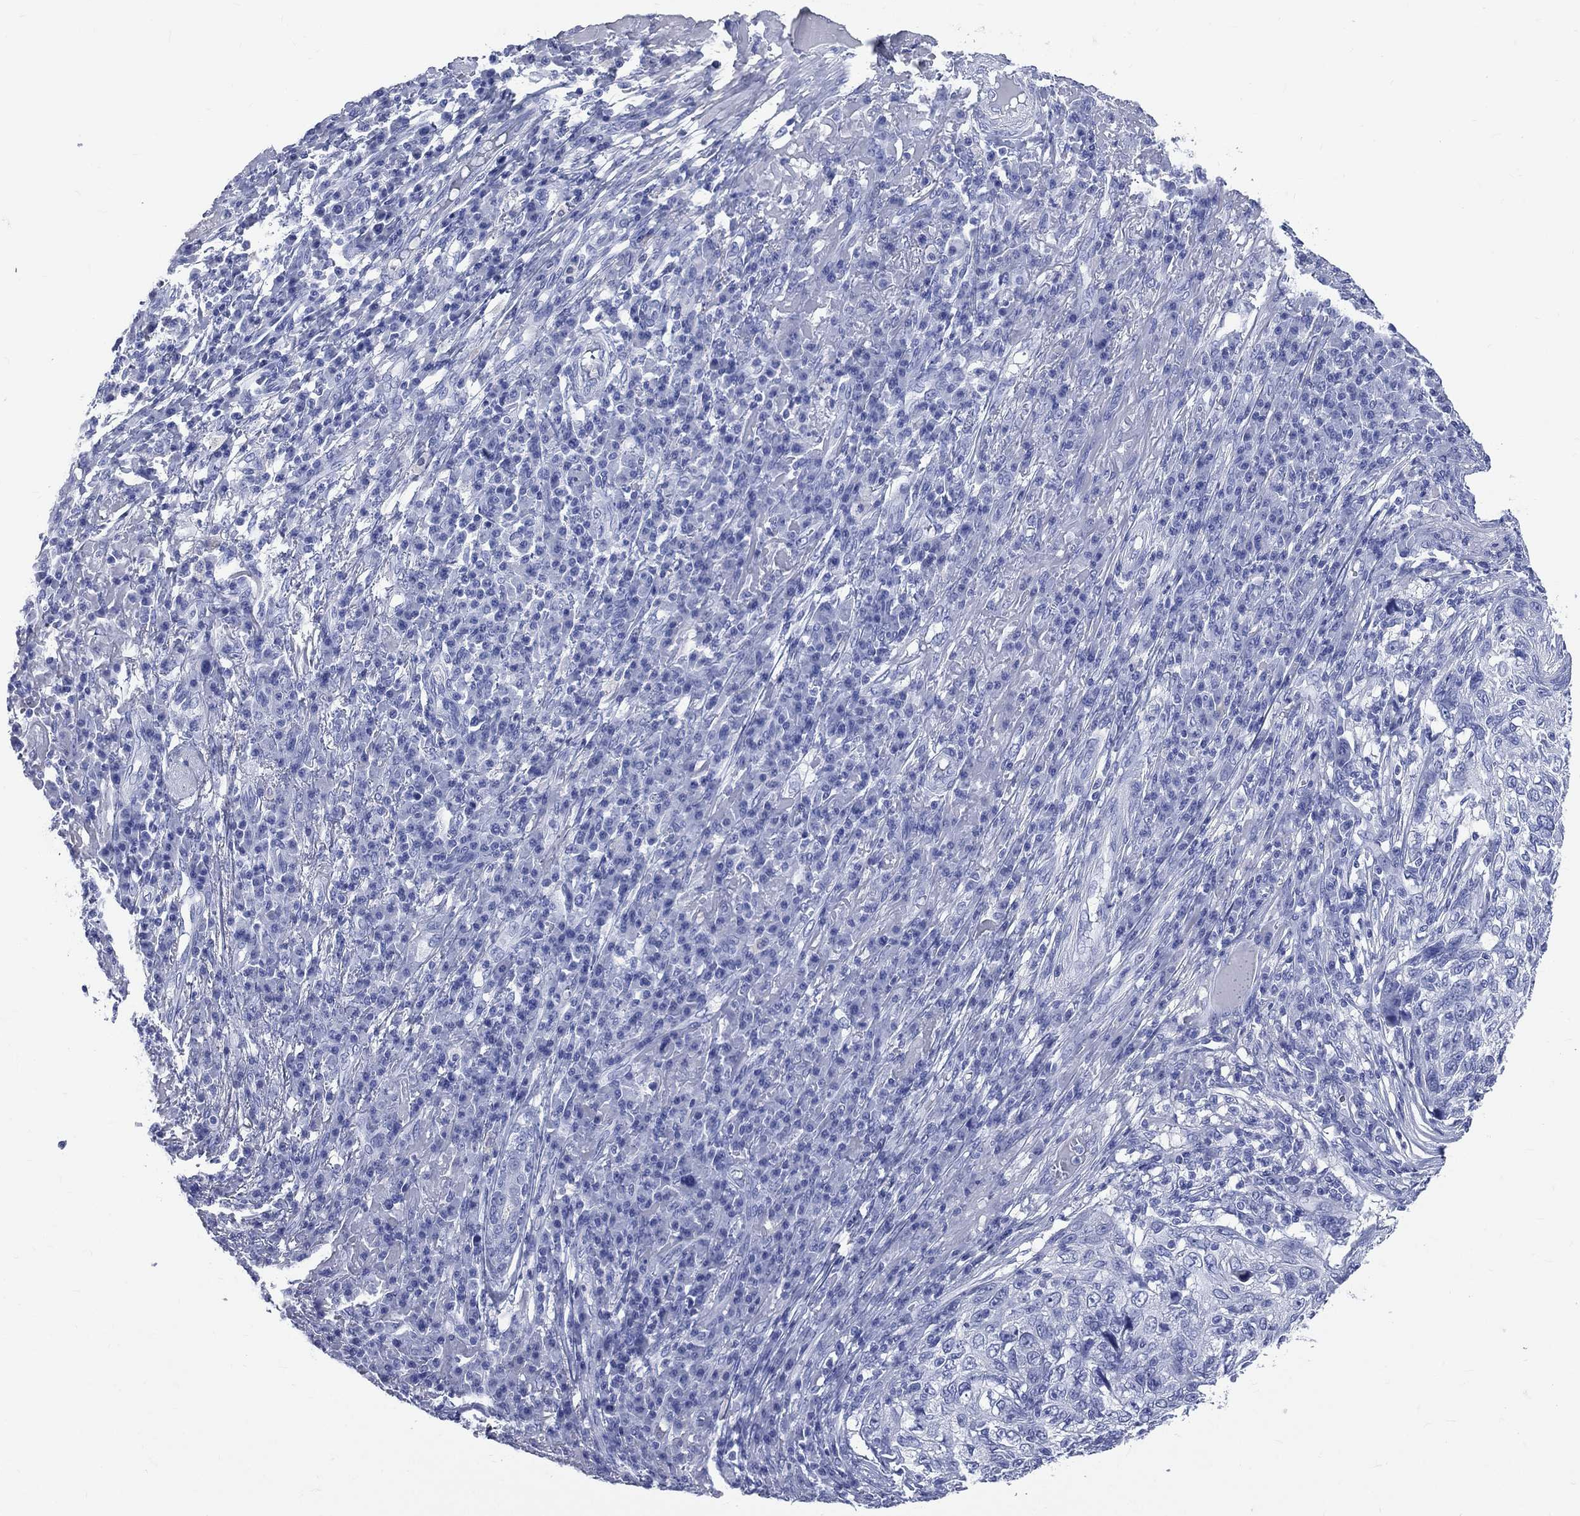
{"staining": {"intensity": "negative", "quantity": "none", "location": "none"}, "tissue": "skin cancer", "cell_type": "Tumor cells", "image_type": "cancer", "snomed": [{"axis": "morphology", "description": "Squamous cell carcinoma, NOS"}, {"axis": "topography", "description": "Skin"}], "caption": "DAB (3,3'-diaminobenzidine) immunohistochemical staining of human skin cancer reveals no significant positivity in tumor cells.", "gene": "SYP", "patient": {"sex": "male", "age": 92}}